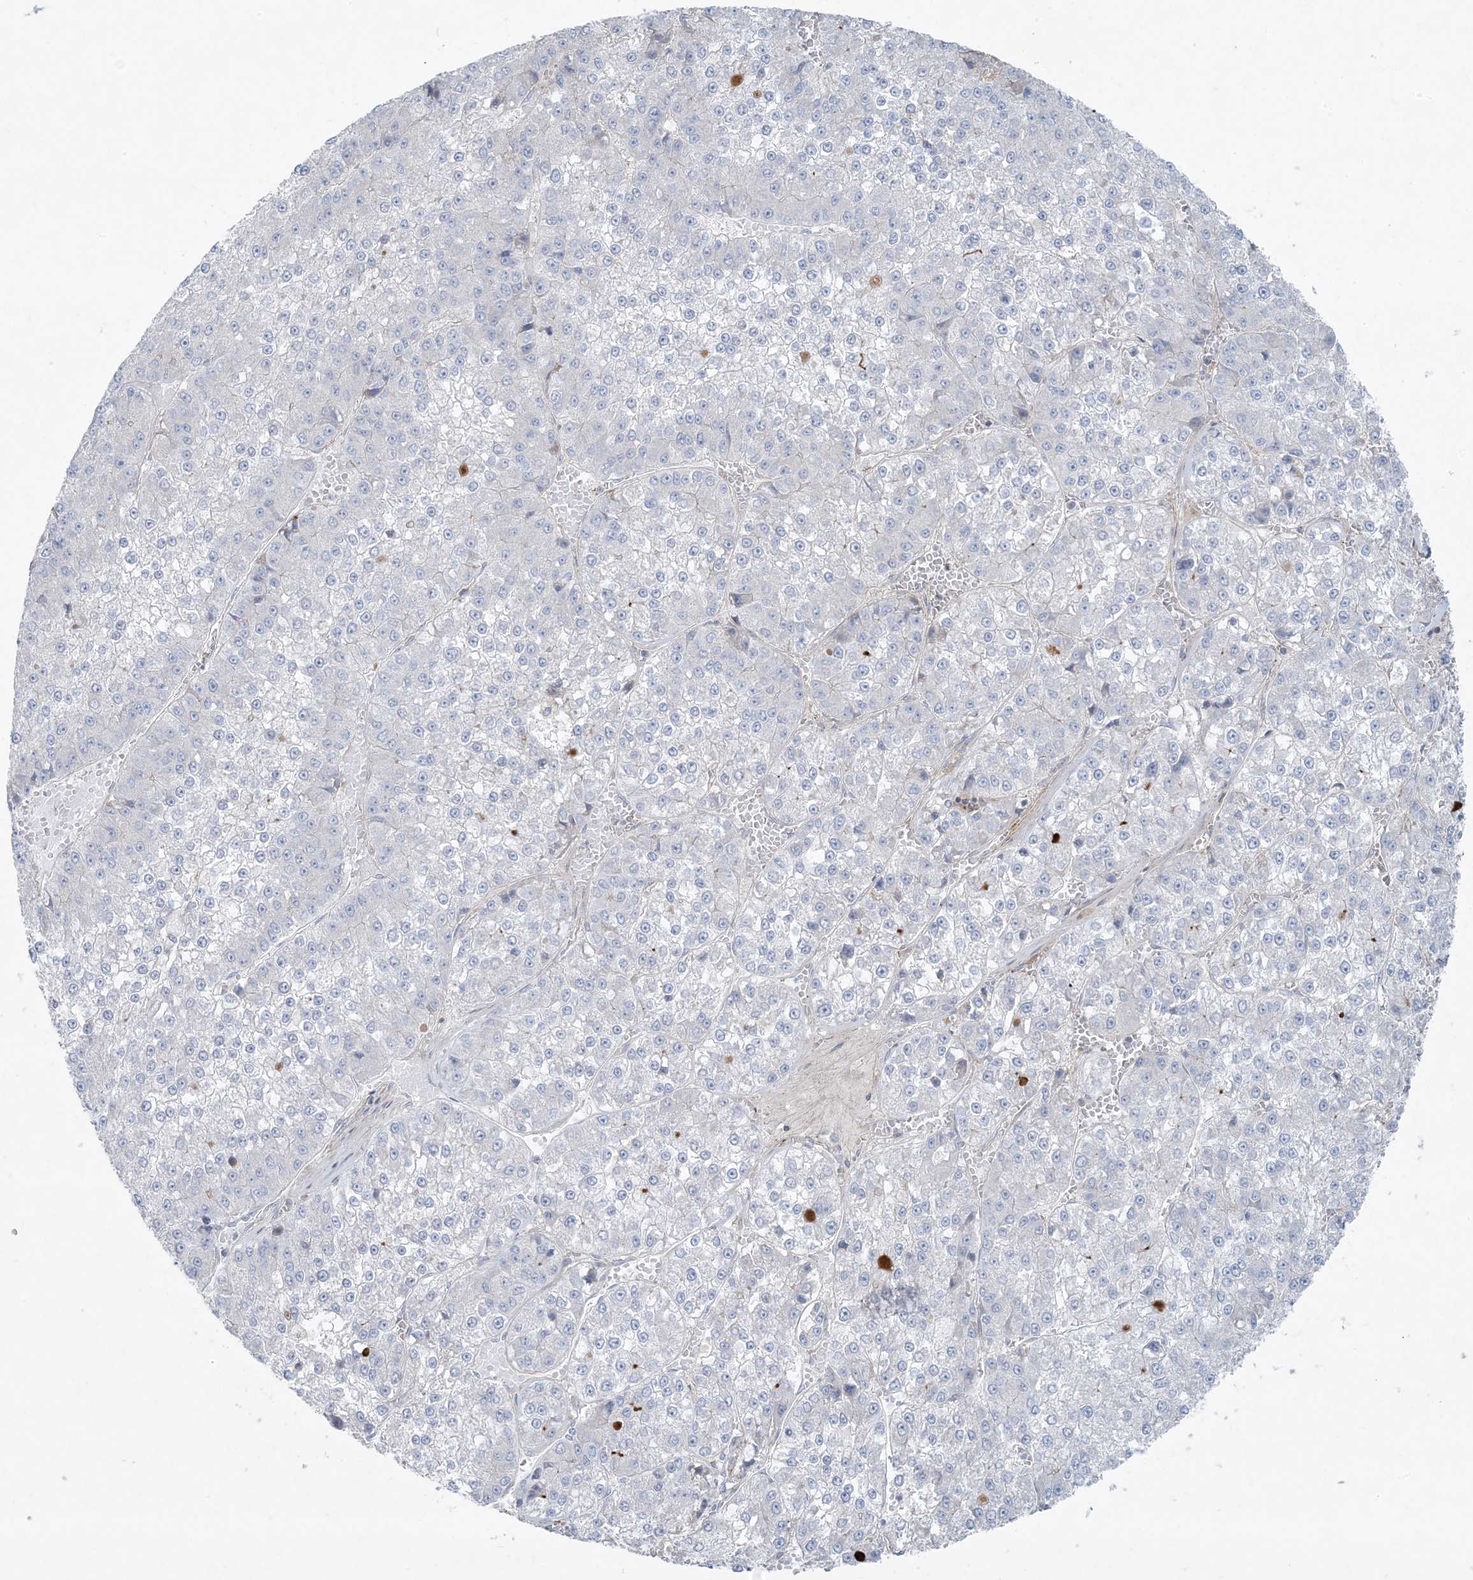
{"staining": {"intensity": "negative", "quantity": "none", "location": "none"}, "tissue": "liver cancer", "cell_type": "Tumor cells", "image_type": "cancer", "snomed": [{"axis": "morphology", "description": "Carcinoma, Hepatocellular, NOS"}, {"axis": "topography", "description": "Liver"}], "caption": "There is no significant positivity in tumor cells of liver cancer. The staining is performed using DAB brown chromogen with nuclei counter-stained in using hematoxylin.", "gene": "PIK3R4", "patient": {"sex": "female", "age": 73}}